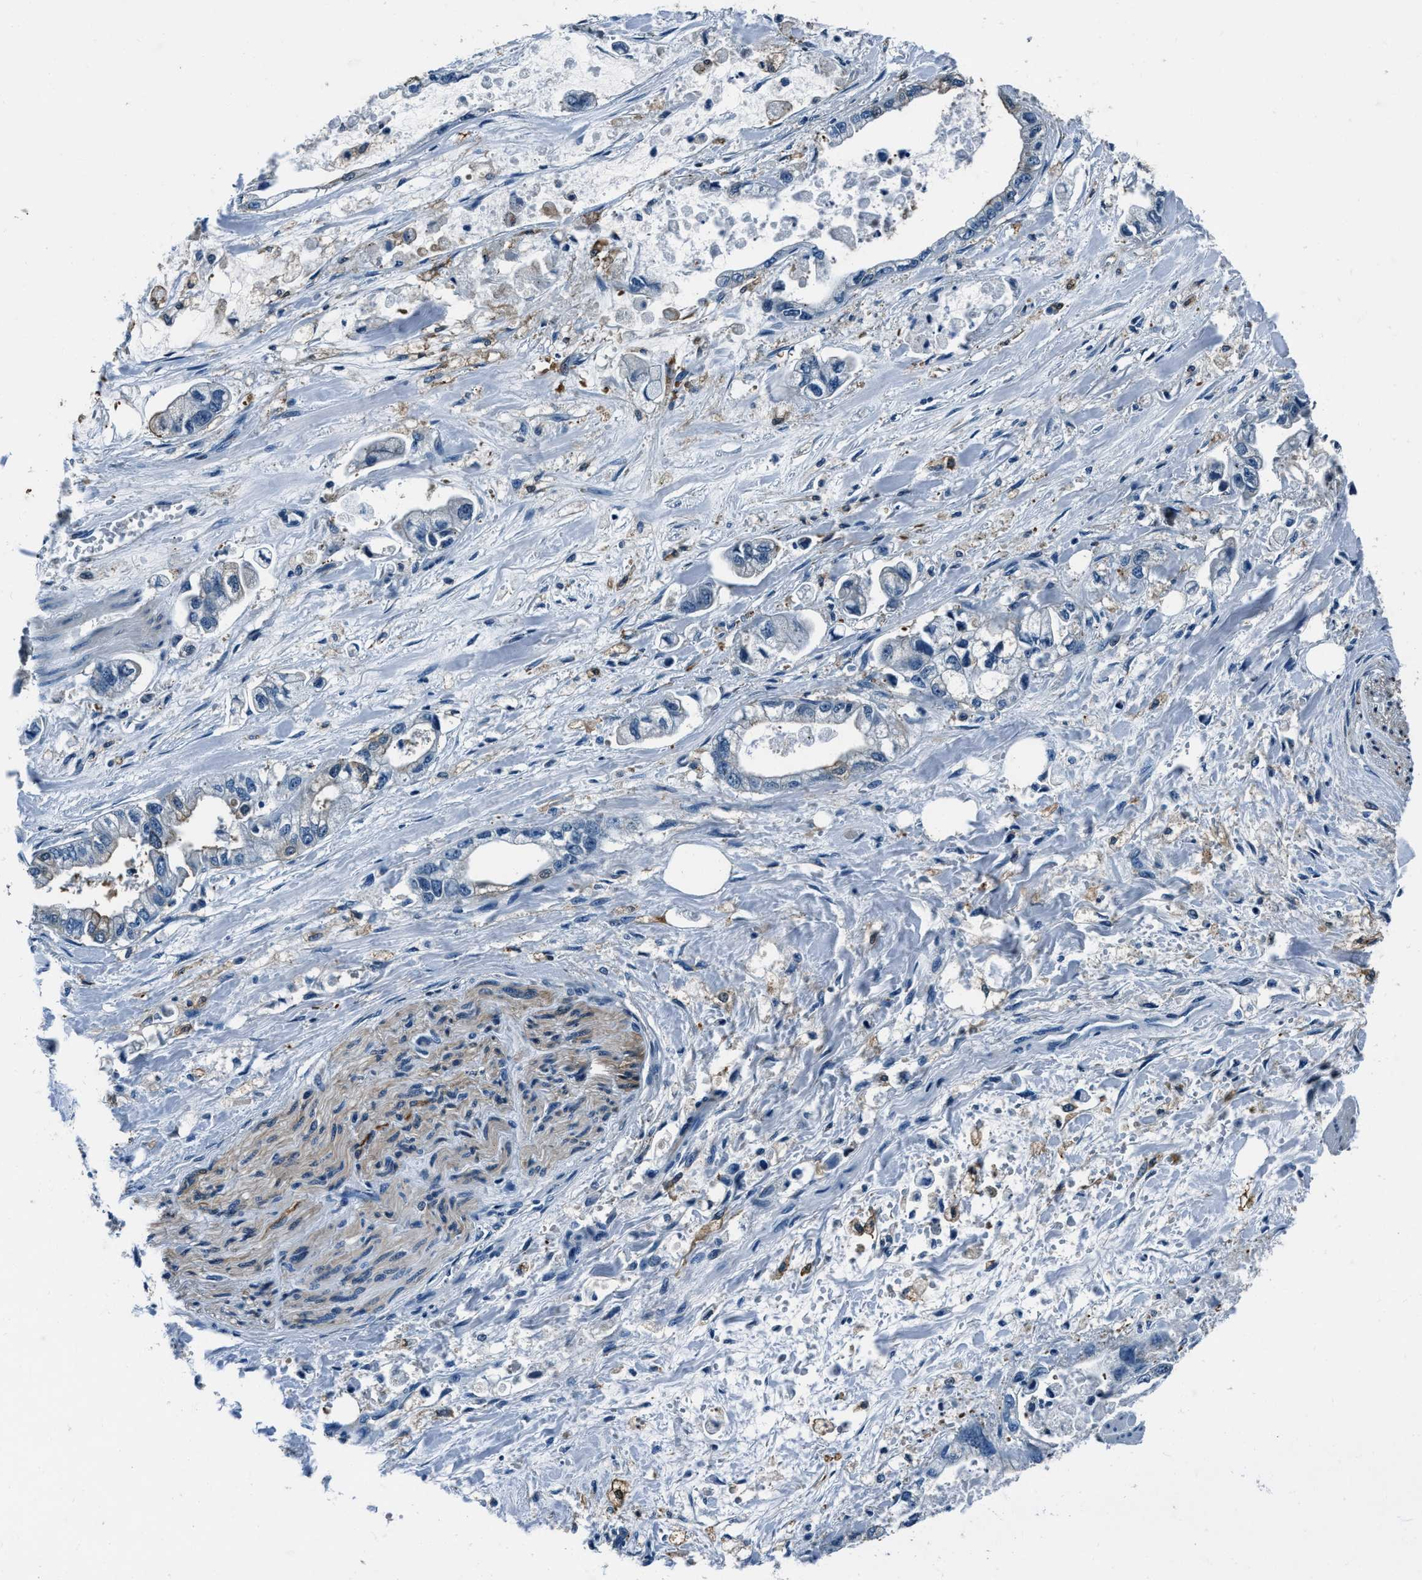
{"staining": {"intensity": "negative", "quantity": "none", "location": "none"}, "tissue": "stomach cancer", "cell_type": "Tumor cells", "image_type": "cancer", "snomed": [{"axis": "morphology", "description": "Normal tissue, NOS"}, {"axis": "morphology", "description": "Adenocarcinoma, NOS"}, {"axis": "topography", "description": "Stomach"}], "caption": "Stomach cancer stained for a protein using immunohistochemistry (IHC) reveals no staining tumor cells.", "gene": "PTPDC1", "patient": {"sex": "male", "age": 62}}